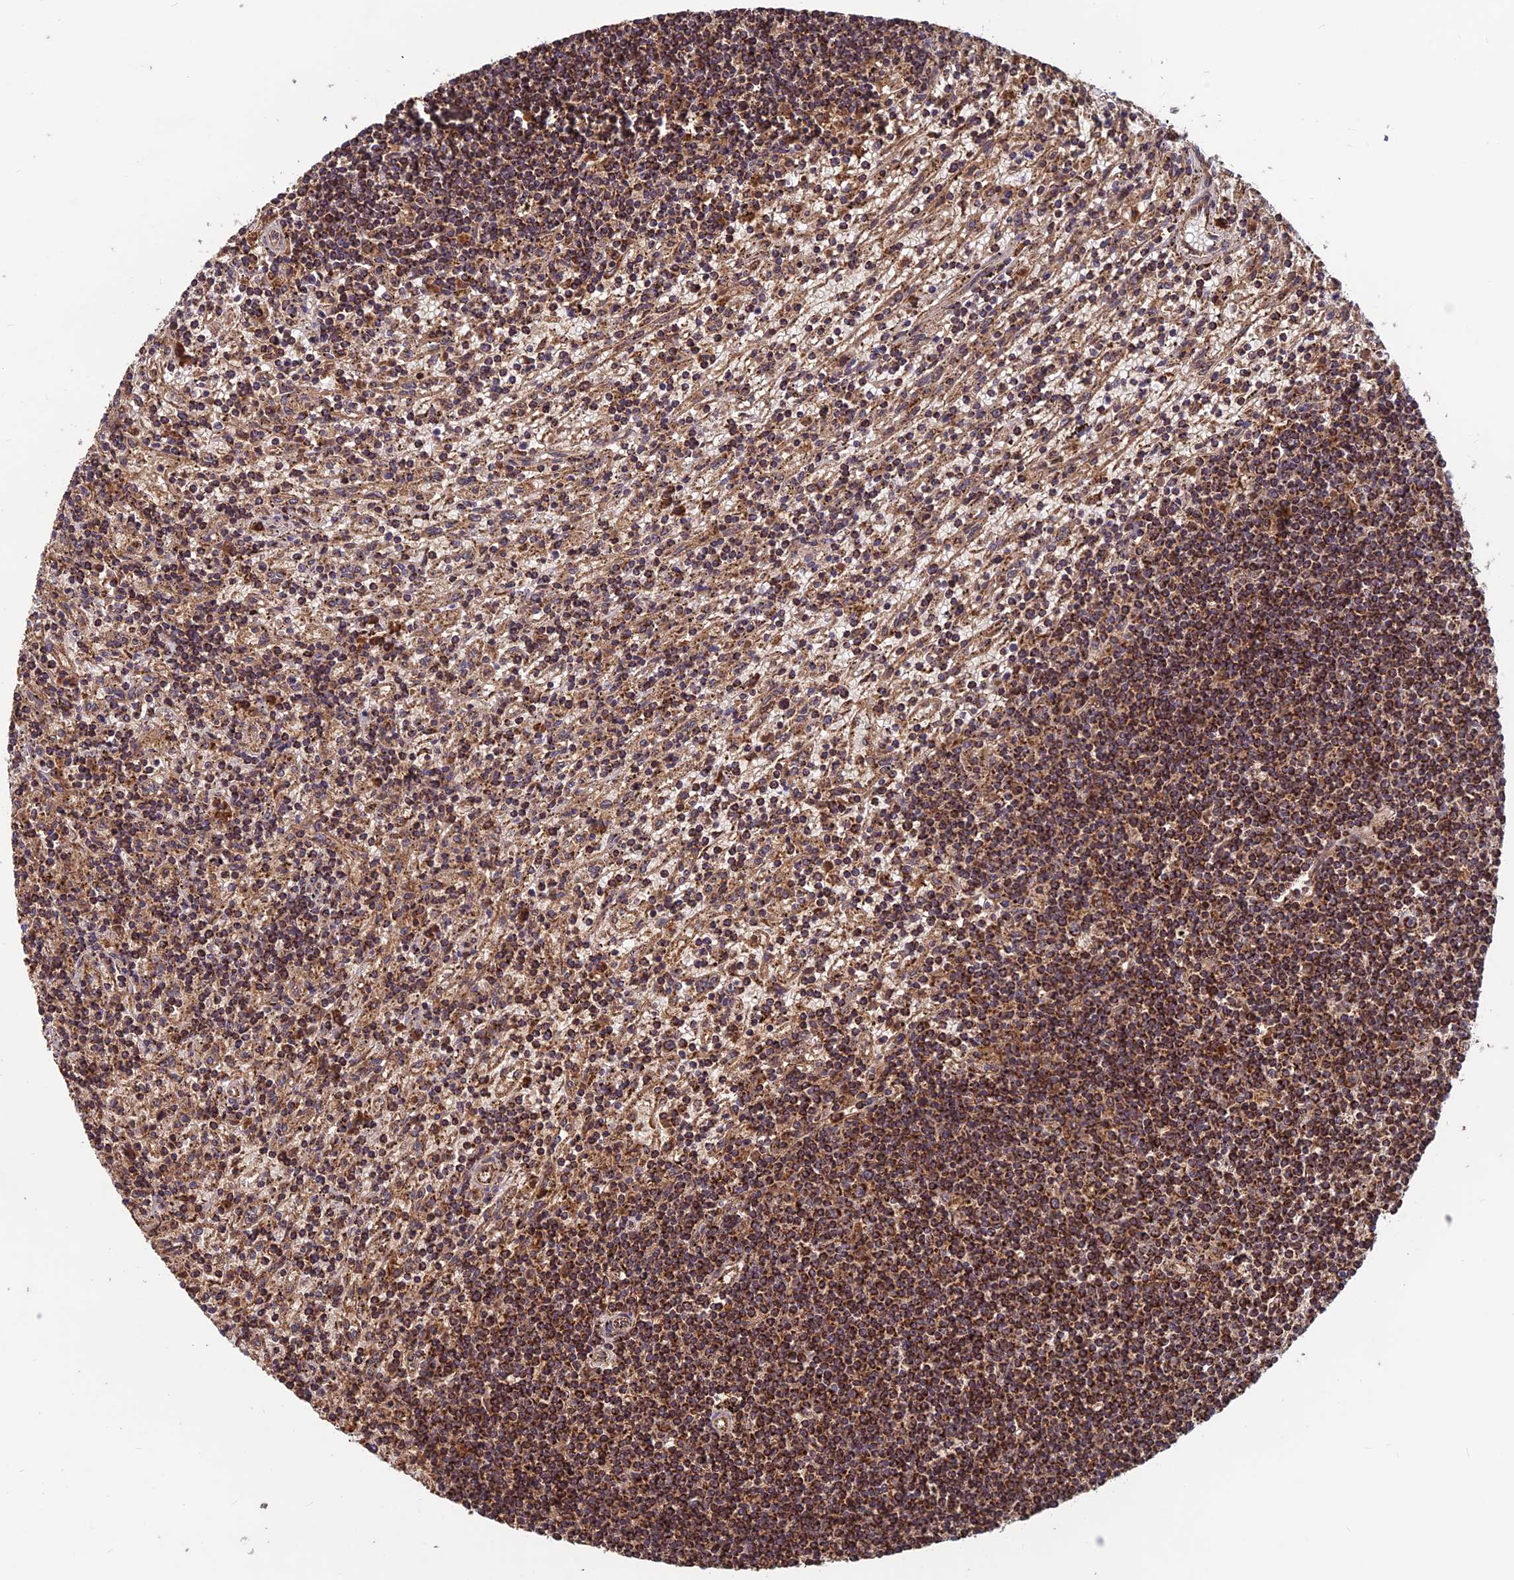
{"staining": {"intensity": "strong", "quantity": ">75%", "location": "cytoplasmic/membranous"}, "tissue": "lymphoma", "cell_type": "Tumor cells", "image_type": "cancer", "snomed": [{"axis": "morphology", "description": "Malignant lymphoma, non-Hodgkin's type, Low grade"}, {"axis": "topography", "description": "Spleen"}], "caption": "Immunohistochemical staining of human low-grade malignant lymphoma, non-Hodgkin's type demonstrates strong cytoplasmic/membranous protein staining in about >75% of tumor cells. (Brightfield microscopy of DAB IHC at high magnification).", "gene": "CCDC15", "patient": {"sex": "male", "age": 76}}